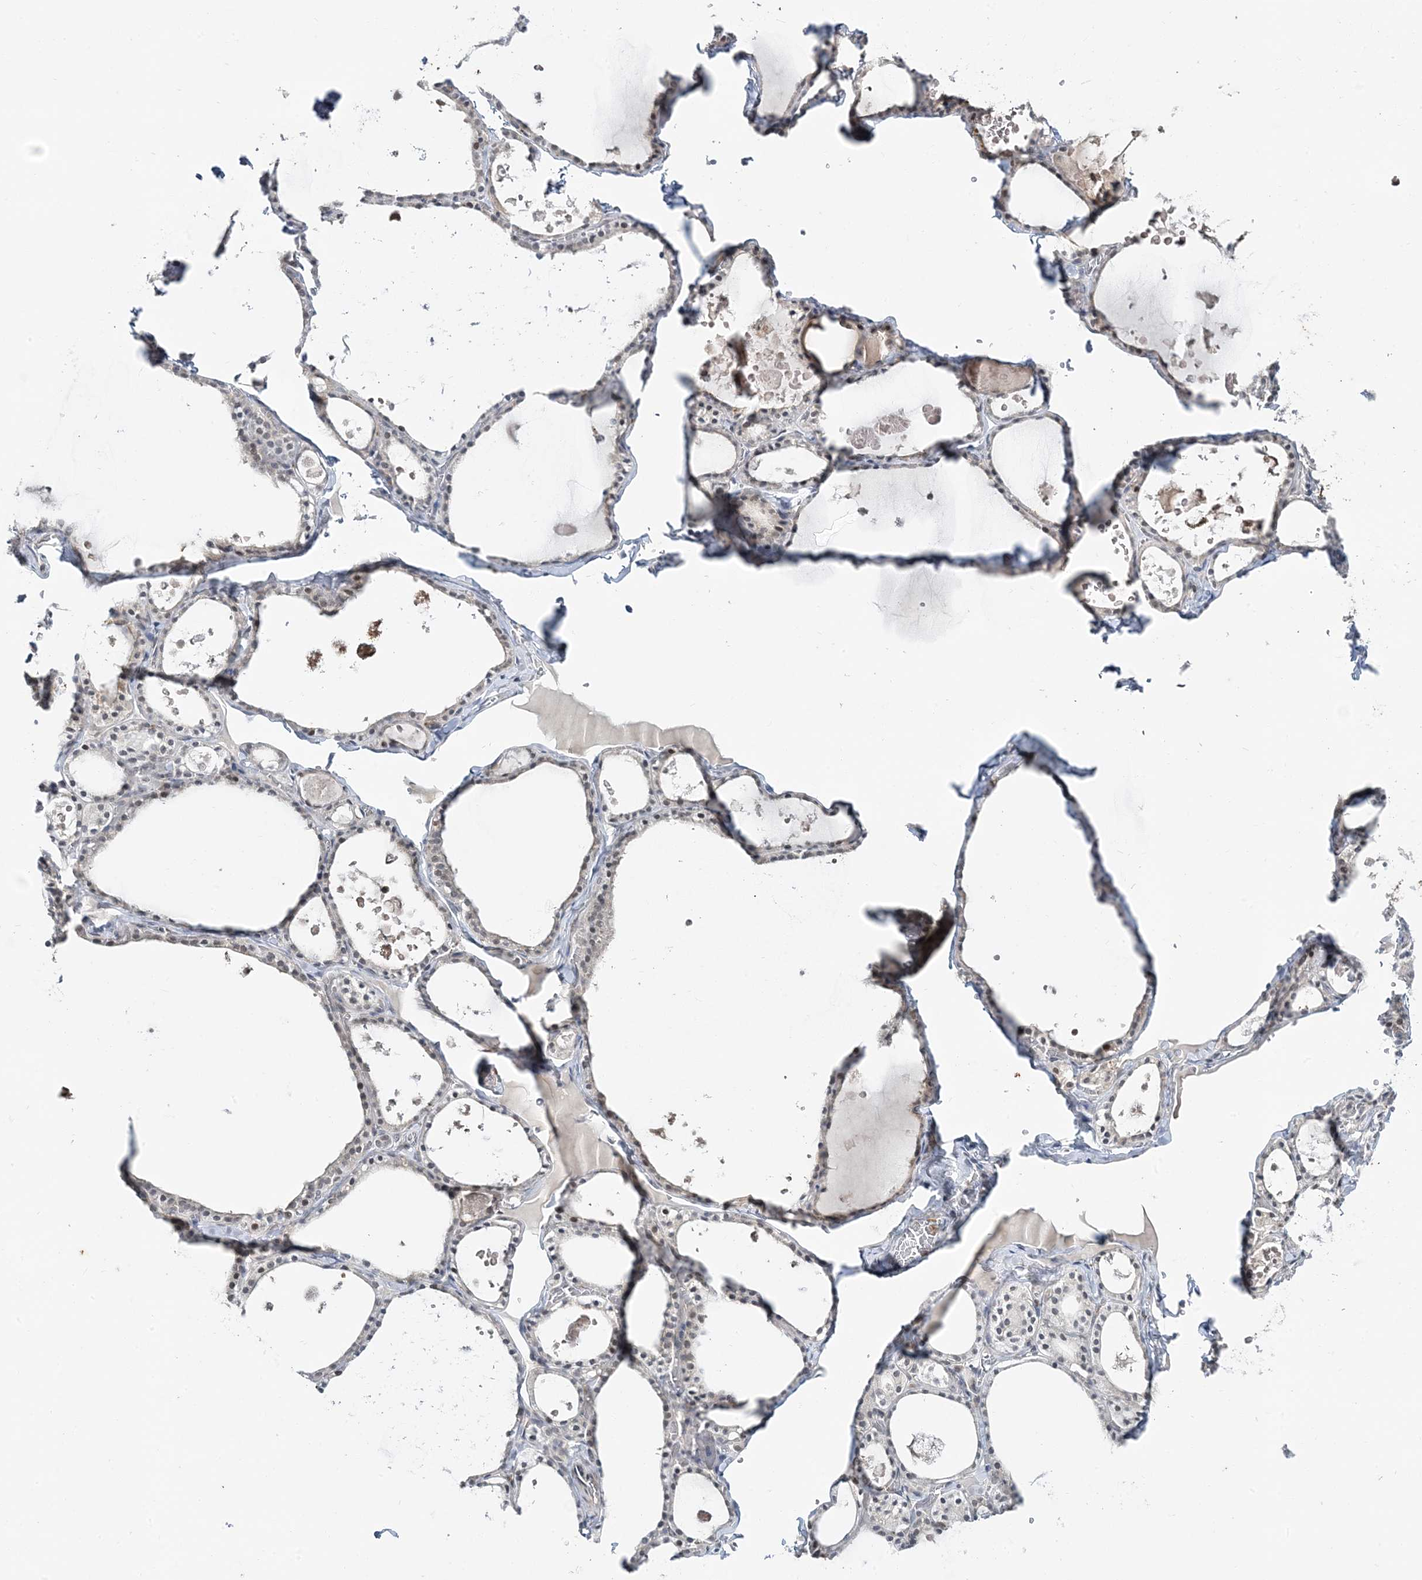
{"staining": {"intensity": "weak", "quantity": "<25%", "location": "nuclear"}, "tissue": "thyroid gland", "cell_type": "Glandular cells", "image_type": "normal", "snomed": [{"axis": "morphology", "description": "Normal tissue, NOS"}, {"axis": "topography", "description": "Thyroid gland"}], "caption": "Glandular cells show no significant staining in benign thyroid gland. (DAB (3,3'-diaminobenzidine) immunohistochemistry (IHC) with hematoxylin counter stain).", "gene": "LEXM", "patient": {"sex": "male", "age": 56}}